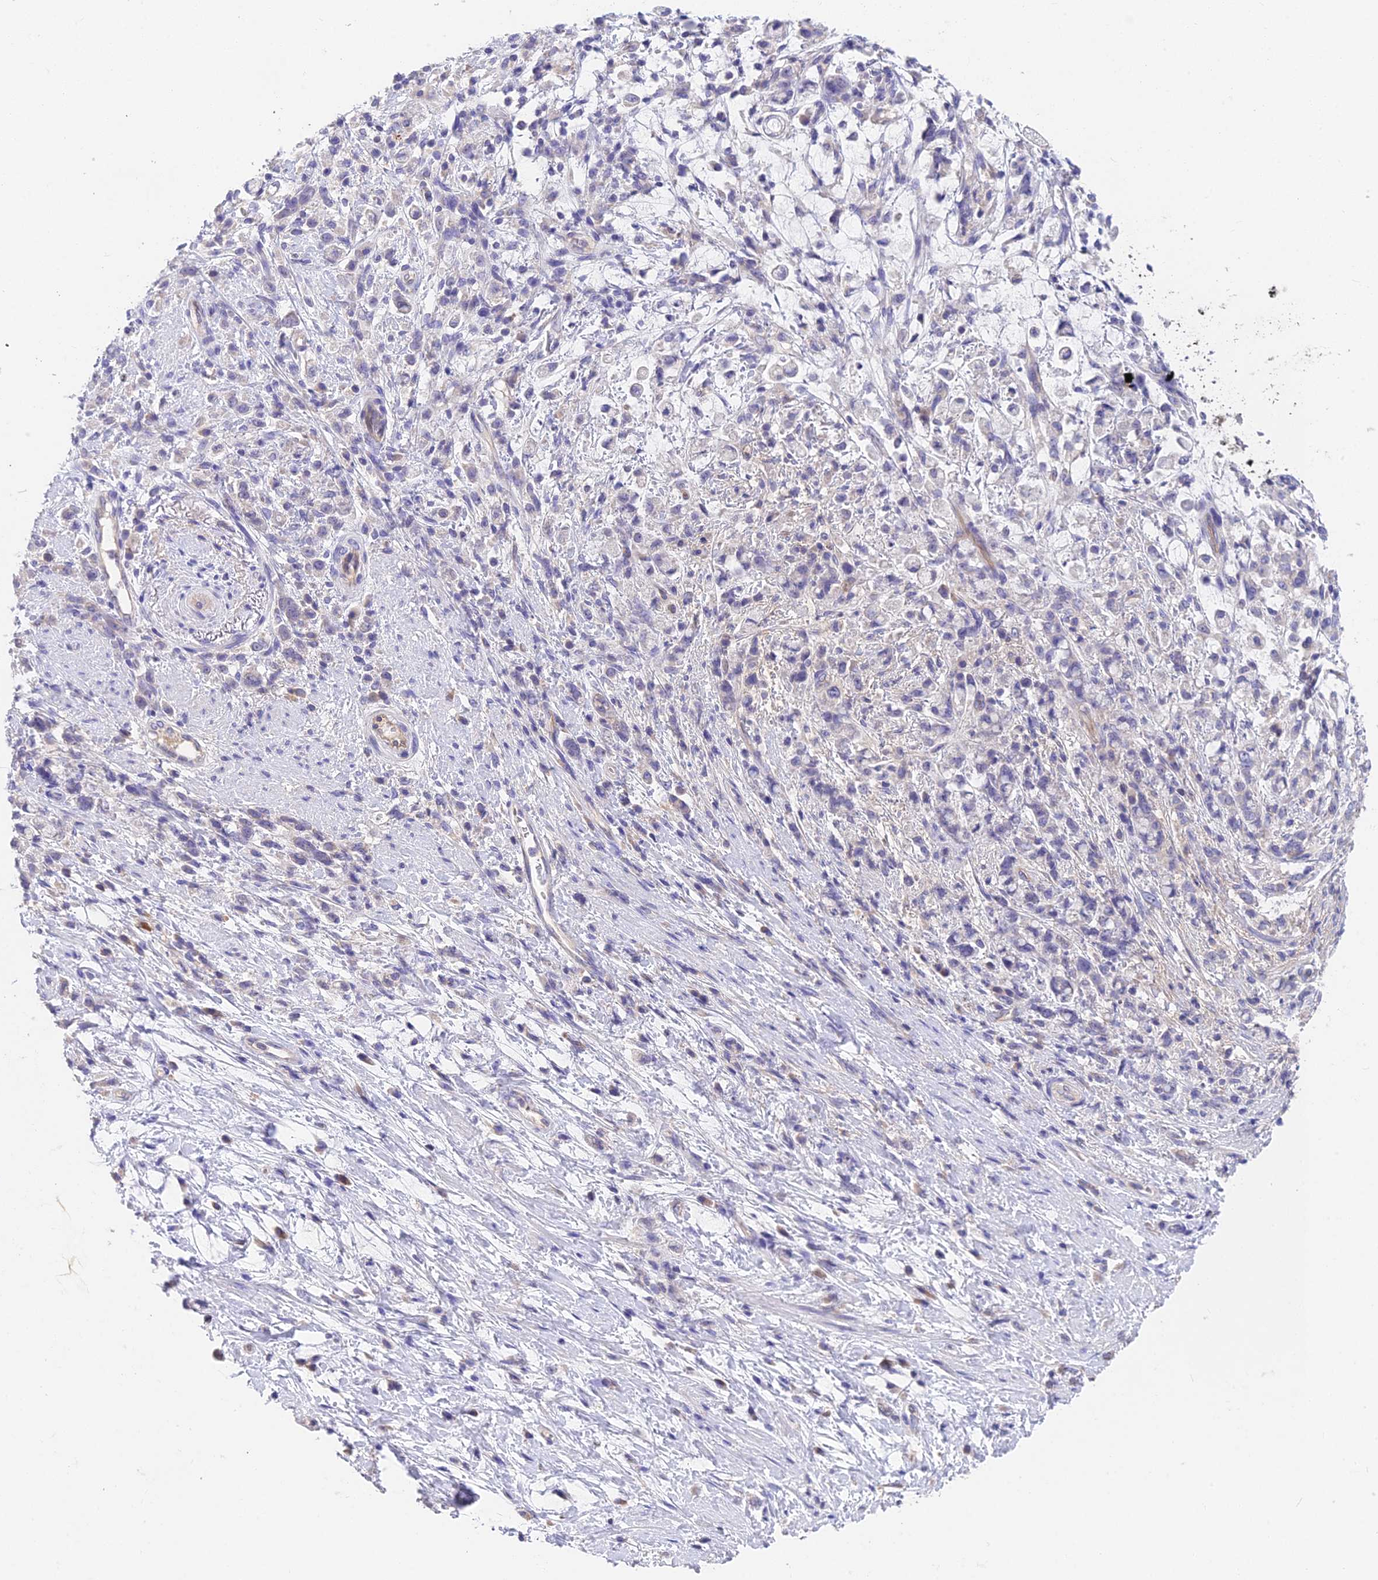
{"staining": {"intensity": "negative", "quantity": "none", "location": "none"}, "tissue": "stomach cancer", "cell_type": "Tumor cells", "image_type": "cancer", "snomed": [{"axis": "morphology", "description": "Adenocarcinoma, NOS"}, {"axis": "topography", "description": "Stomach"}], "caption": "Protein analysis of stomach cancer demonstrates no significant expression in tumor cells.", "gene": "ADAMTS13", "patient": {"sex": "female", "age": 60}}